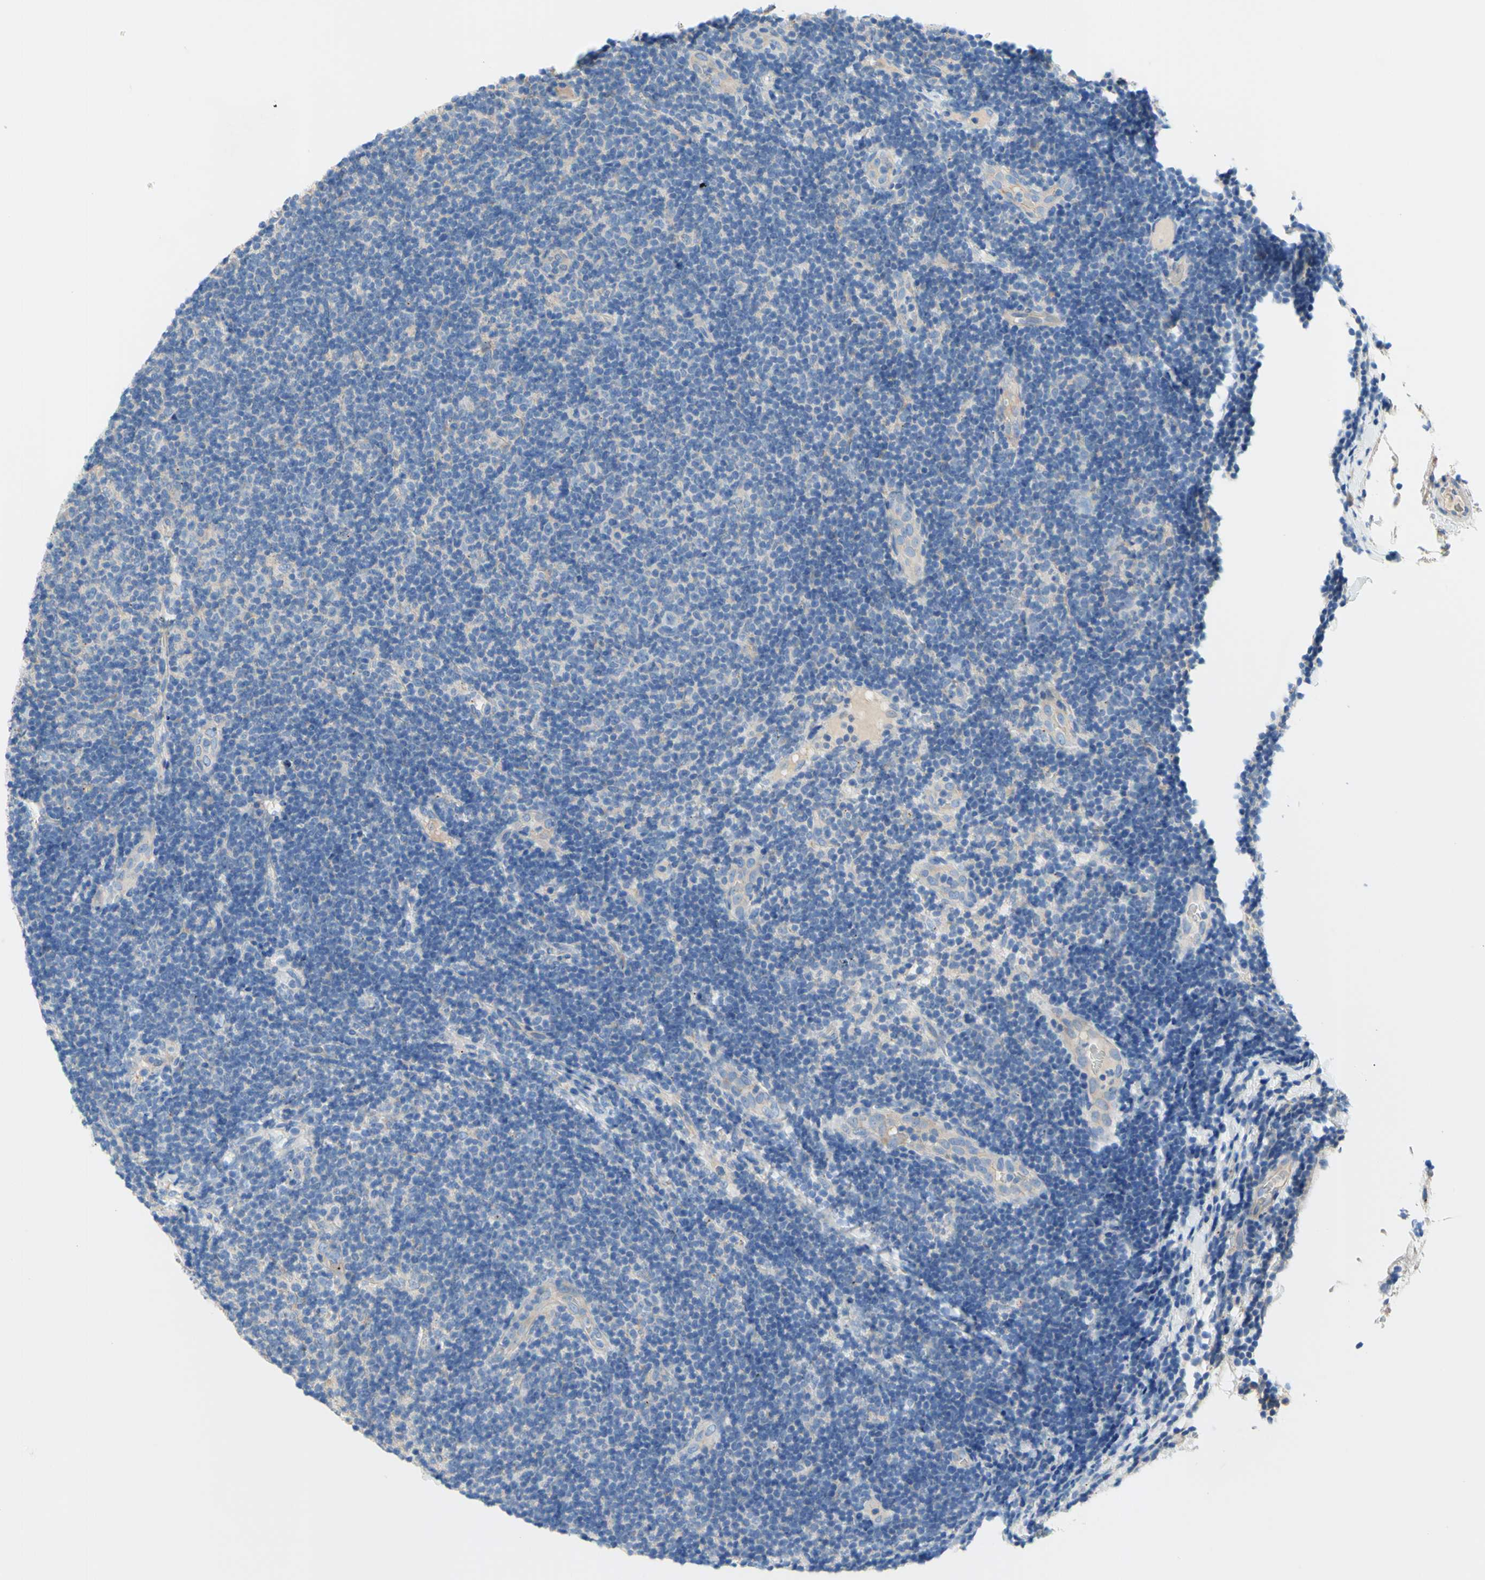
{"staining": {"intensity": "negative", "quantity": "none", "location": "none"}, "tissue": "lymphoma", "cell_type": "Tumor cells", "image_type": "cancer", "snomed": [{"axis": "morphology", "description": "Malignant lymphoma, non-Hodgkin's type, Low grade"}, {"axis": "topography", "description": "Lymph node"}], "caption": "This is an immunohistochemistry photomicrograph of malignant lymphoma, non-Hodgkin's type (low-grade). There is no positivity in tumor cells.", "gene": "TMEM59L", "patient": {"sex": "male", "age": 83}}